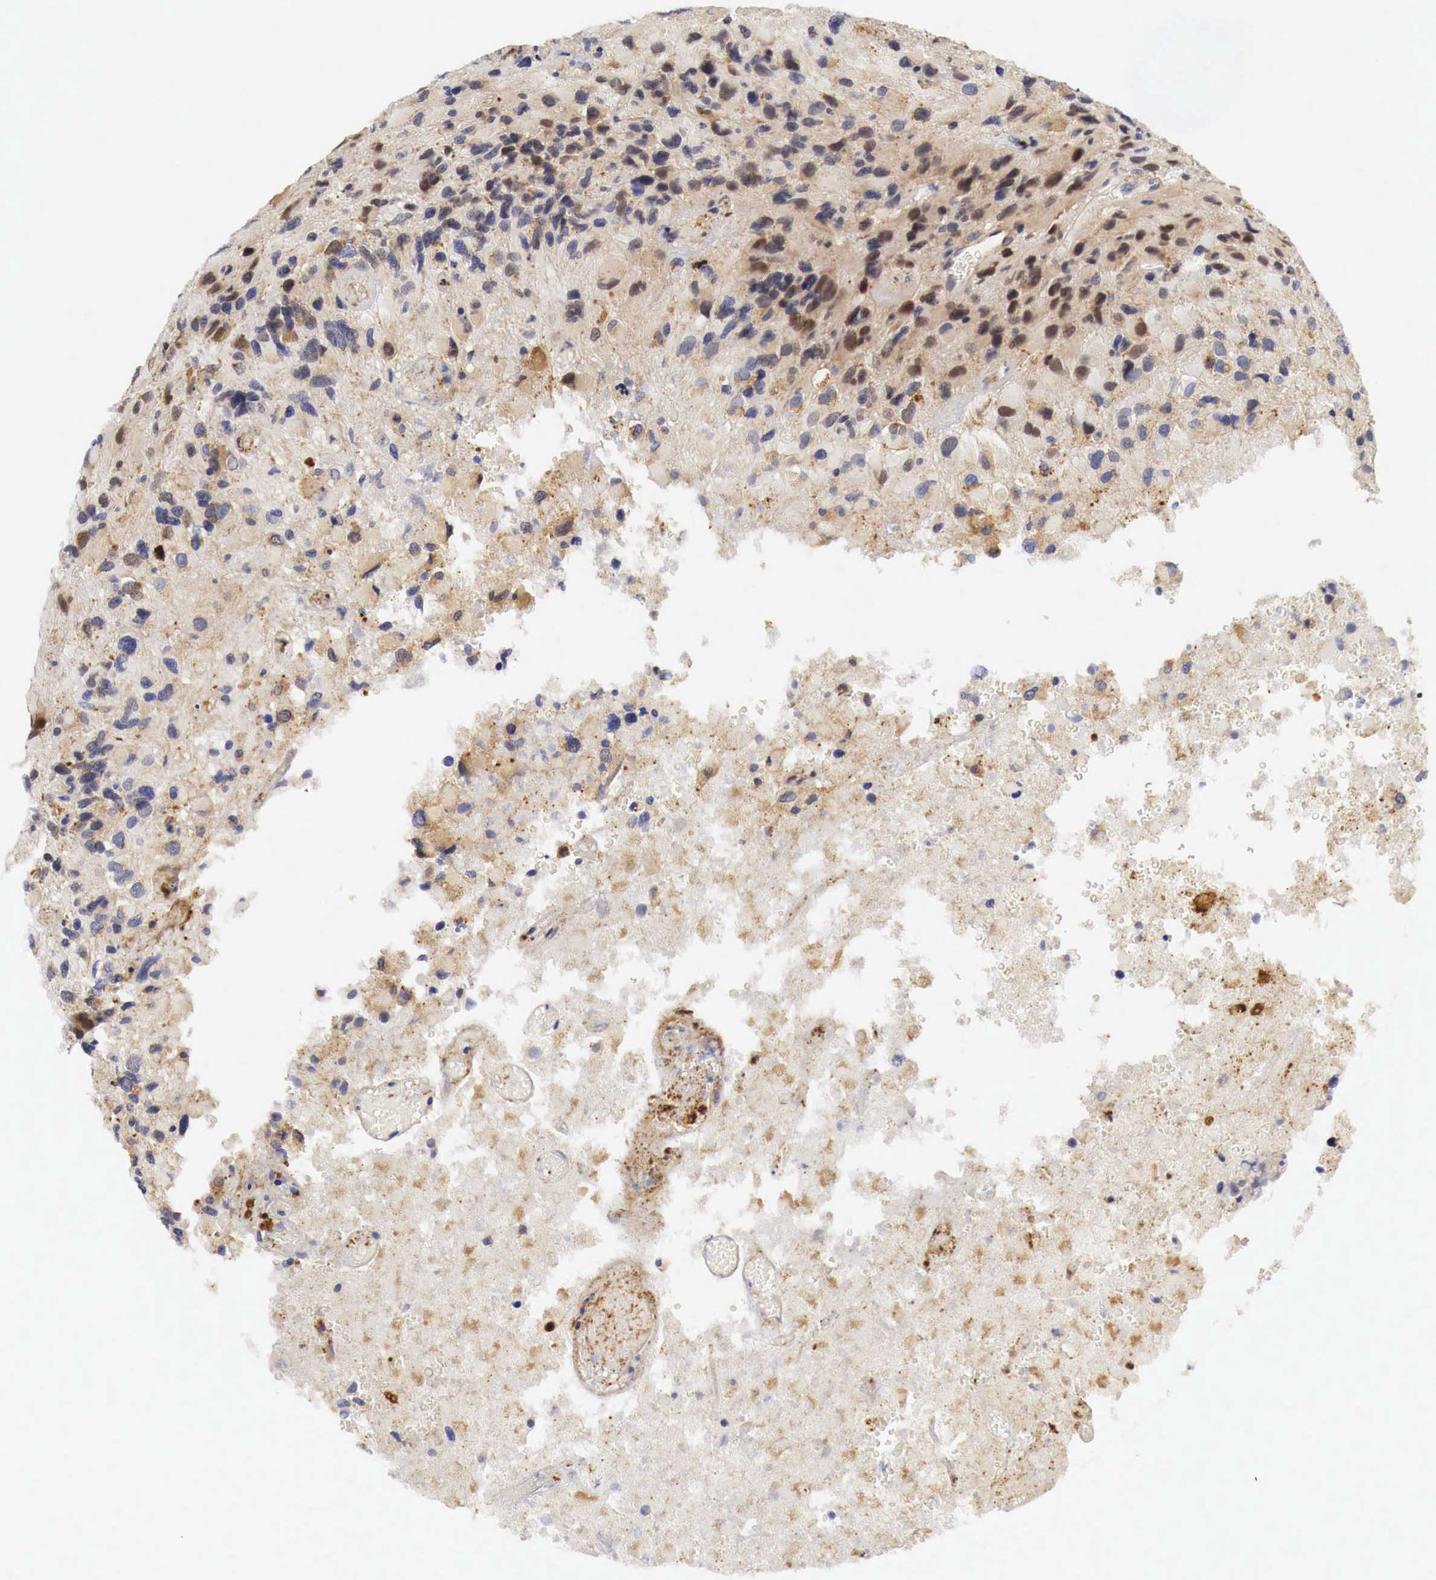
{"staining": {"intensity": "moderate", "quantity": "25%-75%", "location": "nuclear"}, "tissue": "glioma", "cell_type": "Tumor cells", "image_type": "cancer", "snomed": [{"axis": "morphology", "description": "Glioma, malignant, High grade"}, {"axis": "topography", "description": "Brain"}], "caption": "Malignant glioma (high-grade) stained with DAB (3,3'-diaminobenzidine) immunohistochemistry shows medium levels of moderate nuclear expression in about 25%-75% of tumor cells.", "gene": "CASP3", "patient": {"sex": "male", "age": 69}}